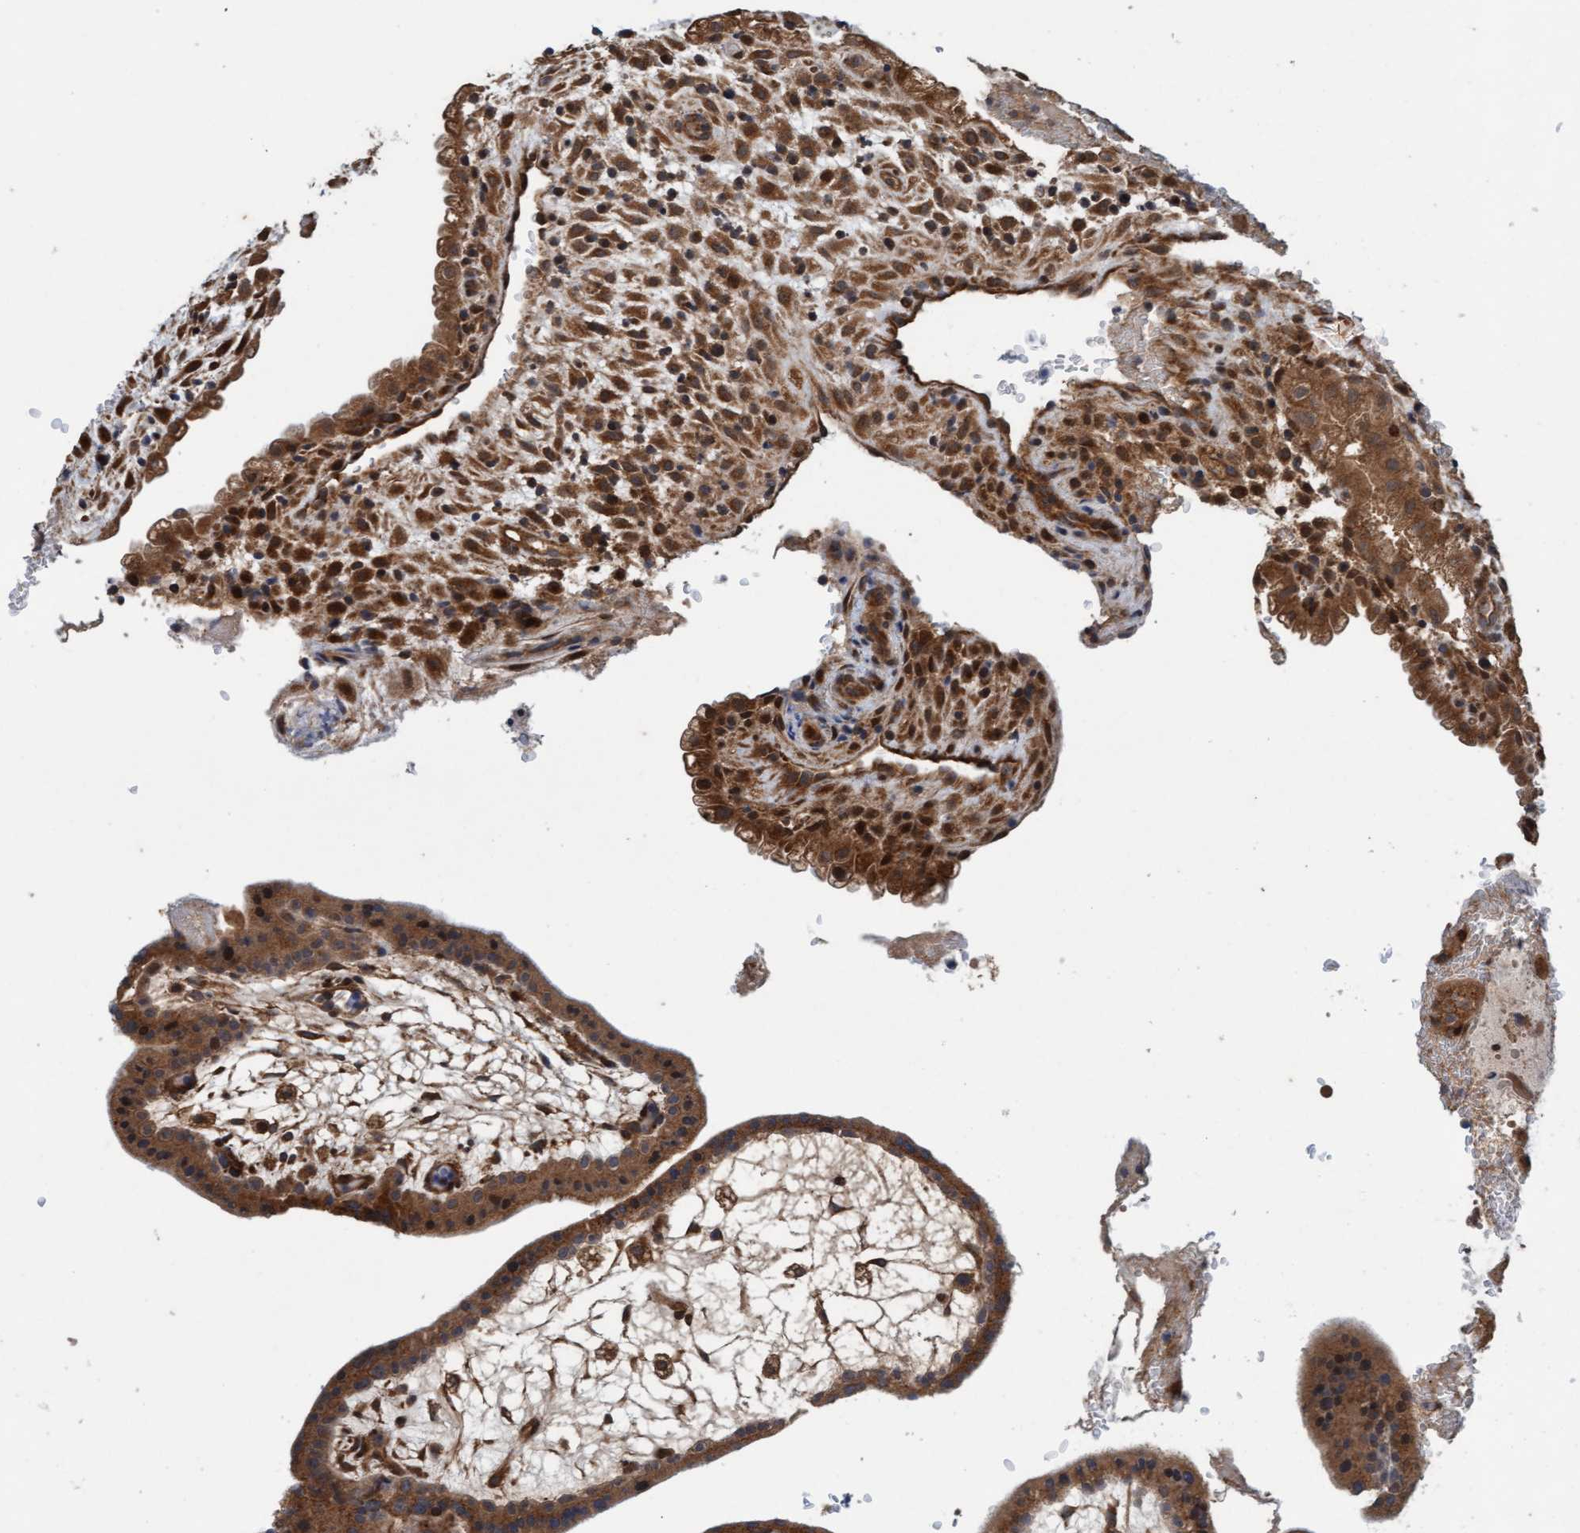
{"staining": {"intensity": "moderate", "quantity": ">75%", "location": "cytoplasmic/membranous"}, "tissue": "placenta", "cell_type": "Decidual cells", "image_type": "normal", "snomed": [{"axis": "morphology", "description": "Normal tissue, NOS"}, {"axis": "topography", "description": "Placenta"}], "caption": "IHC of normal placenta reveals medium levels of moderate cytoplasmic/membranous expression in approximately >75% of decidual cells. (DAB IHC, brown staining for protein, blue staining for nuclei).", "gene": "MLXIP", "patient": {"sex": "female", "age": 35}}